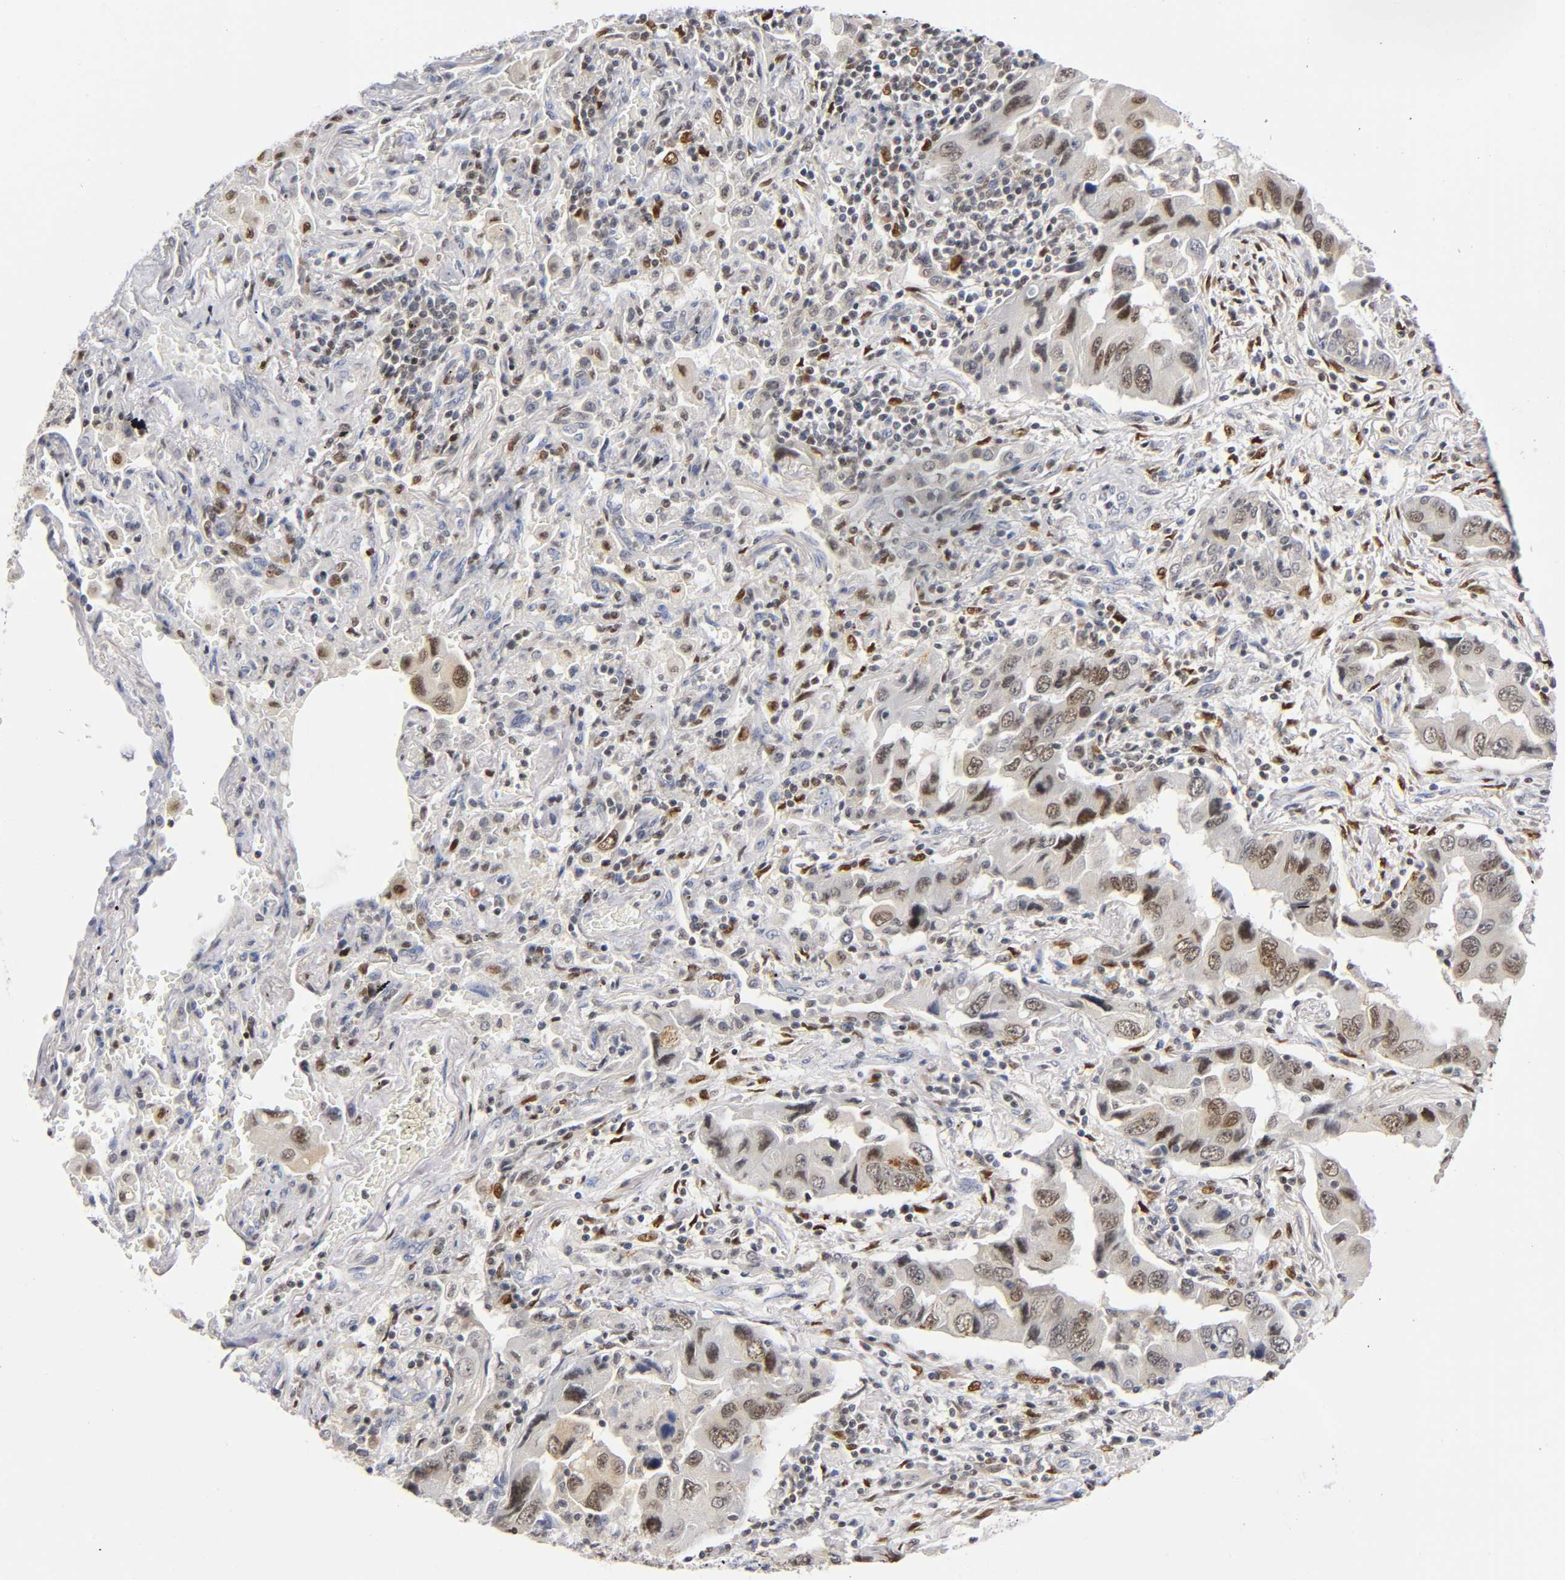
{"staining": {"intensity": "moderate", "quantity": "25%-75%", "location": "nuclear"}, "tissue": "lung cancer", "cell_type": "Tumor cells", "image_type": "cancer", "snomed": [{"axis": "morphology", "description": "Adenocarcinoma, NOS"}, {"axis": "topography", "description": "Lung"}], "caption": "Immunohistochemical staining of lung adenocarcinoma displays medium levels of moderate nuclear protein positivity in about 25%-75% of tumor cells.", "gene": "RUNX1", "patient": {"sex": "female", "age": 65}}